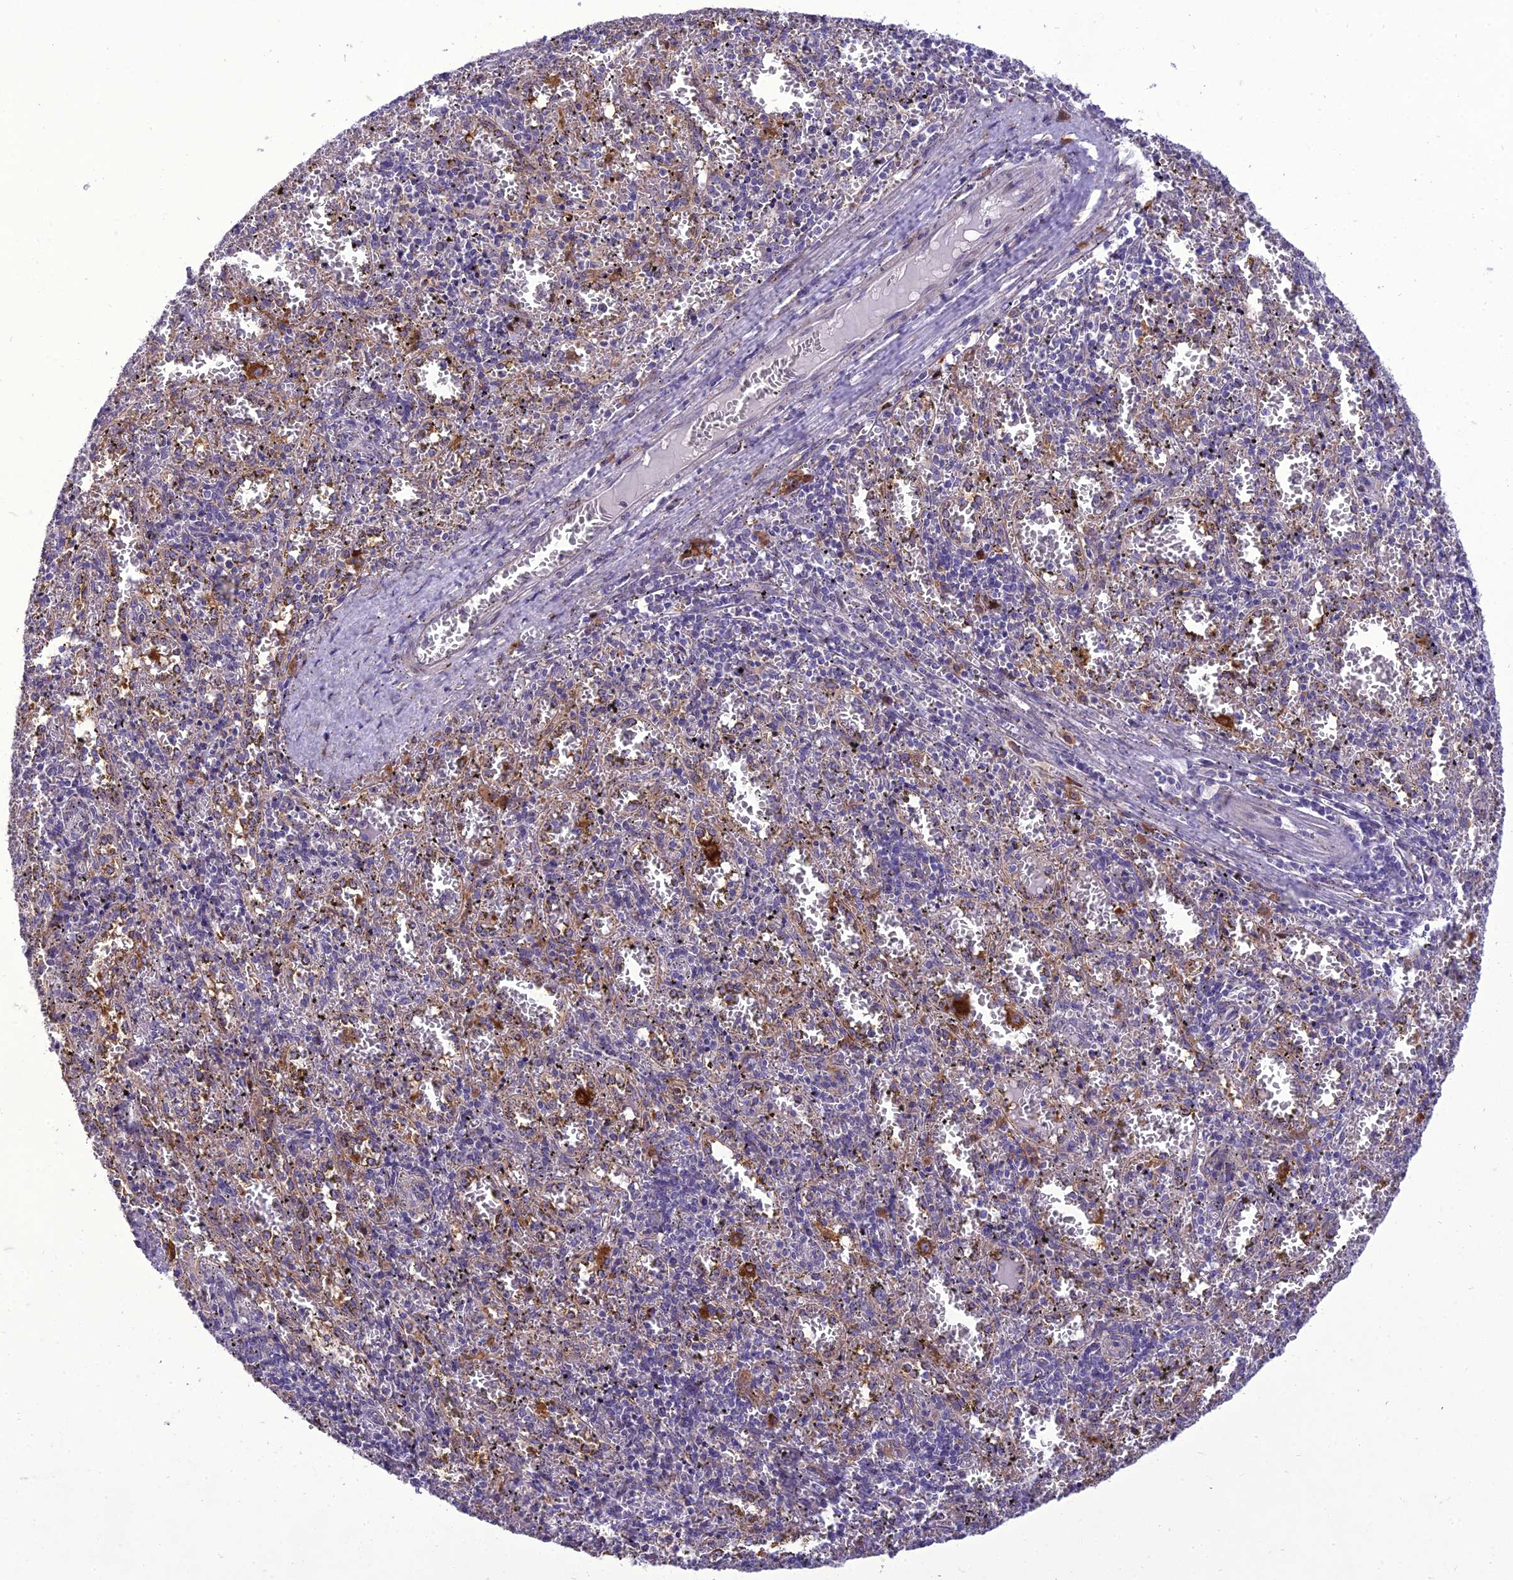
{"staining": {"intensity": "strong", "quantity": "<25%", "location": "cytoplasmic/membranous"}, "tissue": "spleen", "cell_type": "Cells in red pulp", "image_type": "normal", "snomed": [{"axis": "morphology", "description": "Normal tissue, NOS"}, {"axis": "topography", "description": "Spleen"}], "caption": "The image exhibits a brown stain indicating the presence of a protein in the cytoplasmic/membranous of cells in red pulp in spleen. (DAB IHC, brown staining for protein, blue staining for nuclei).", "gene": "NEURL2", "patient": {"sex": "male", "age": 11}}